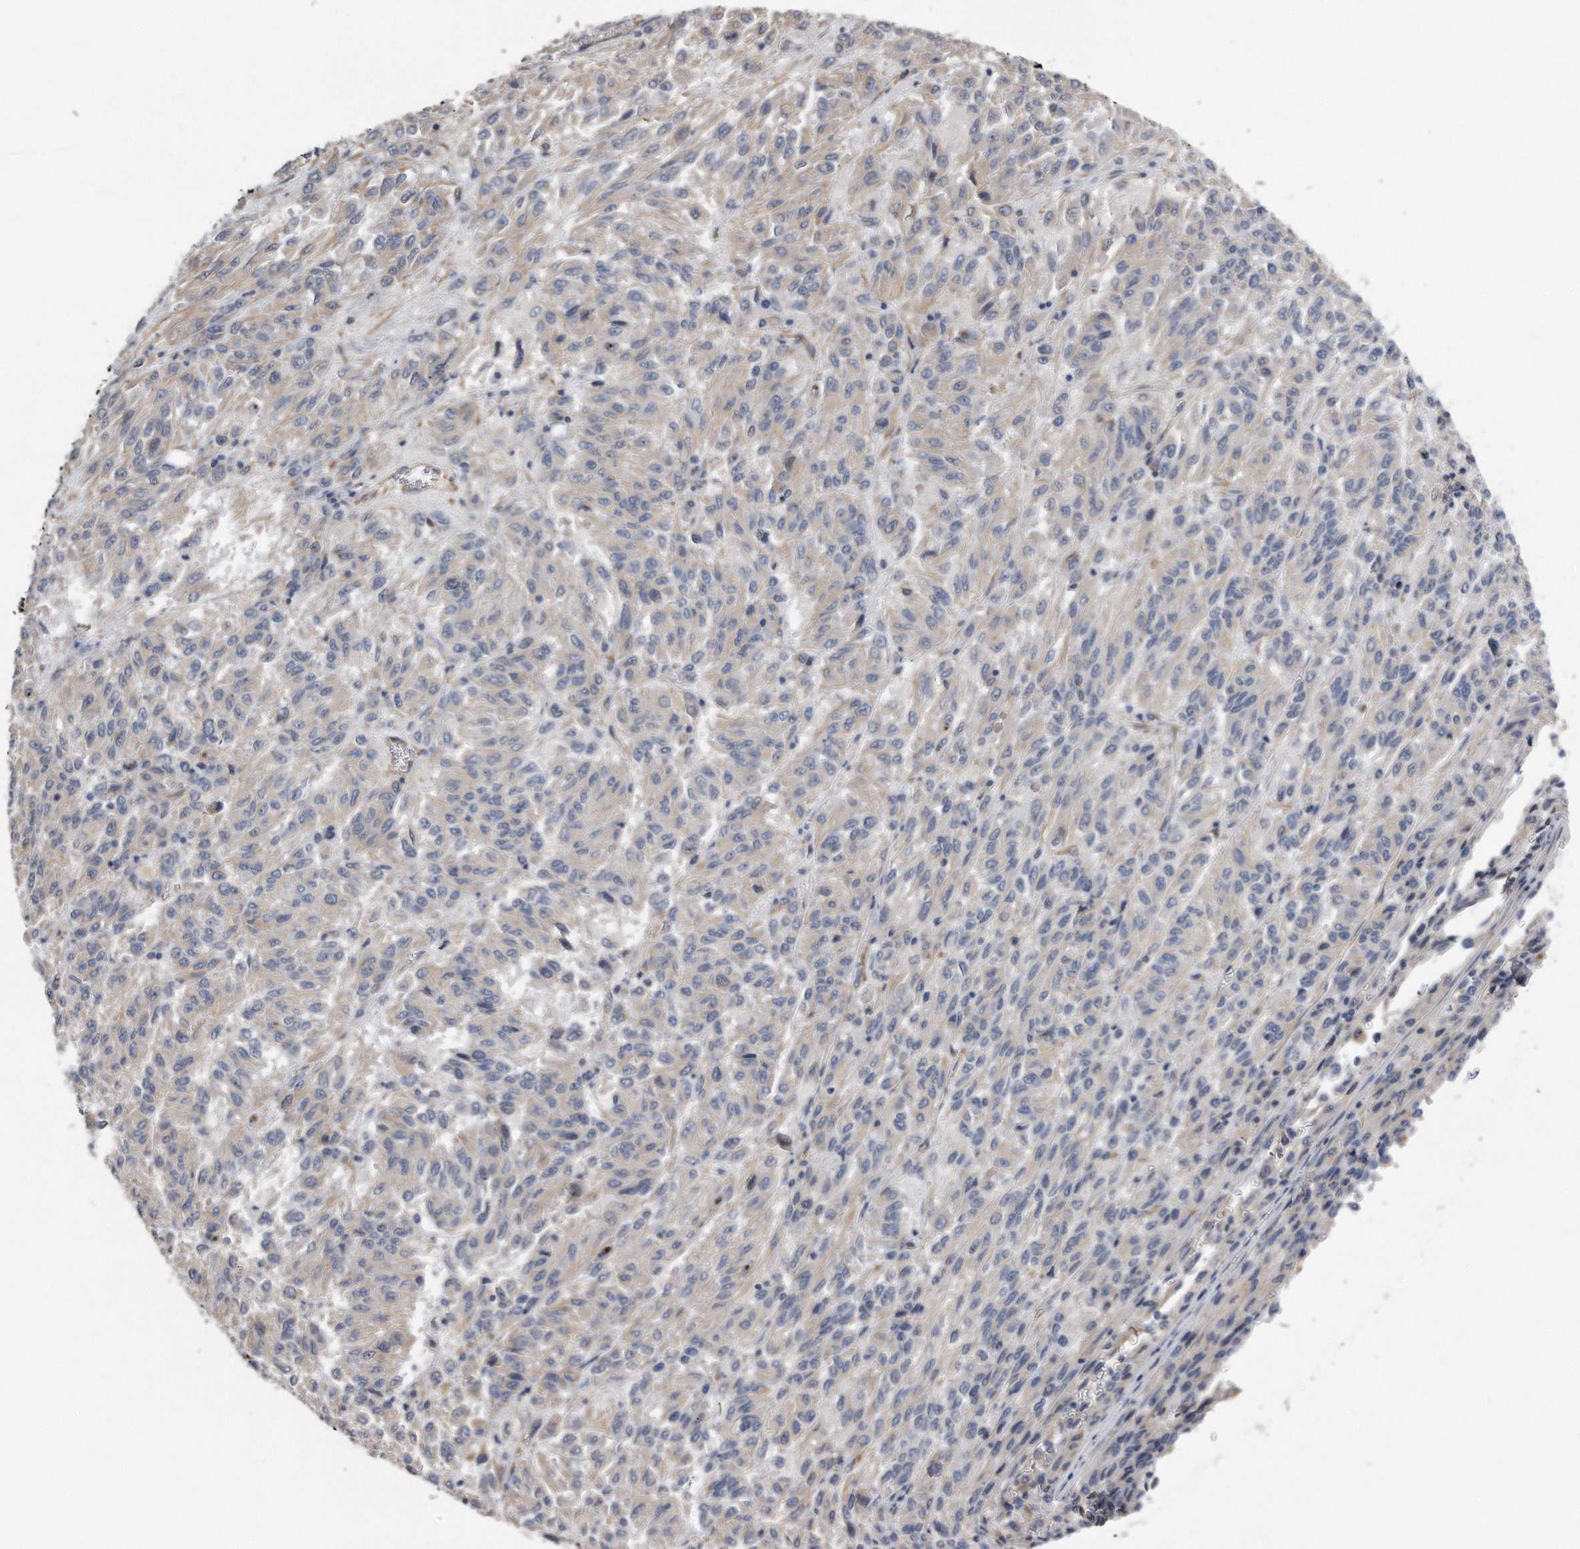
{"staining": {"intensity": "negative", "quantity": "none", "location": "none"}, "tissue": "melanoma", "cell_type": "Tumor cells", "image_type": "cancer", "snomed": [{"axis": "morphology", "description": "Malignant melanoma, Metastatic site"}, {"axis": "topography", "description": "Lung"}], "caption": "DAB immunohistochemical staining of human melanoma demonstrates no significant expression in tumor cells.", "gene": "GPC1", "patient": {"sex": "male", "age": 64}}